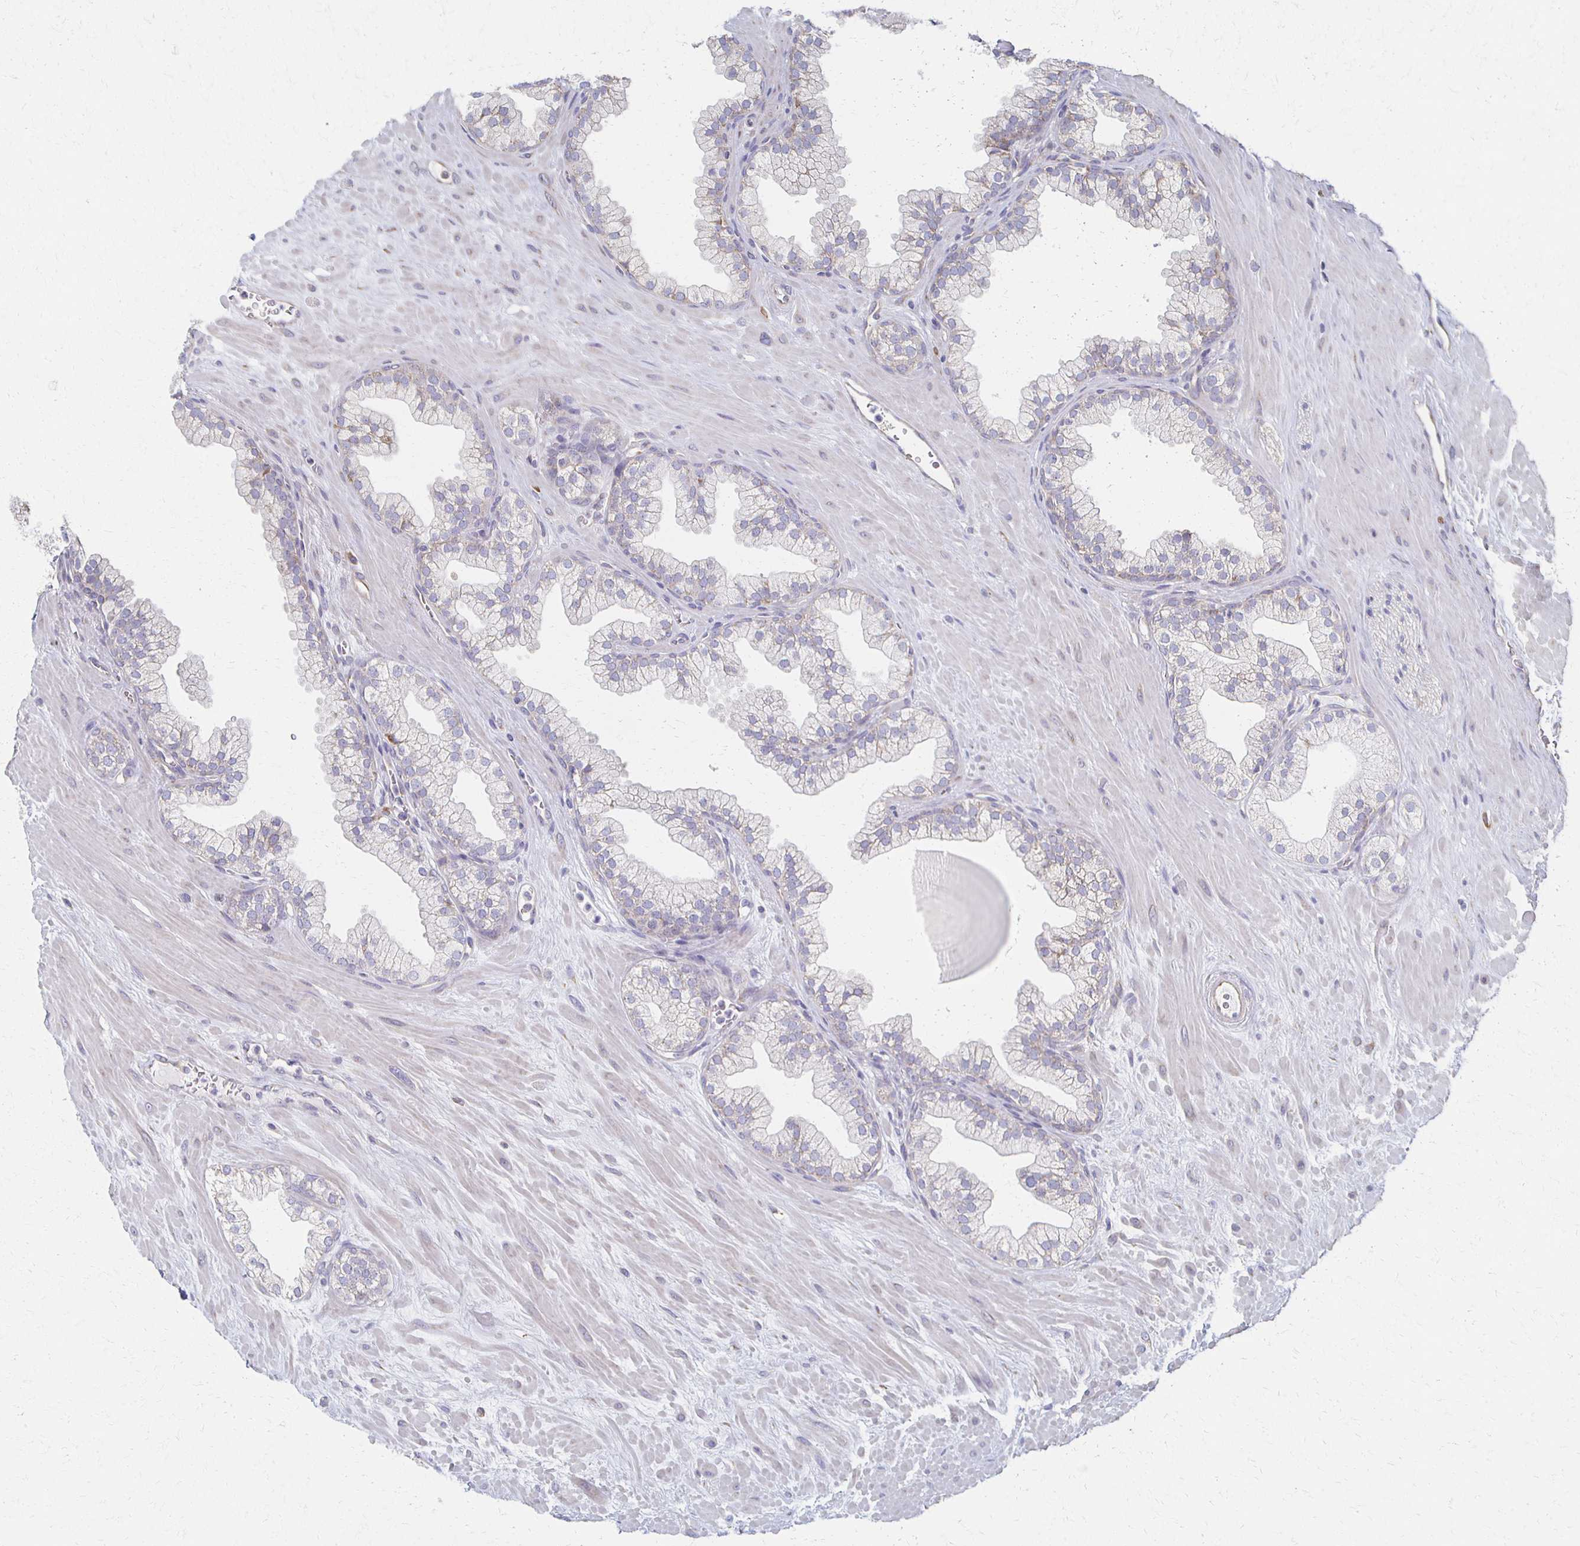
{"staining": {"intensity": "negative", "quantity": "none", "location": "none"}, "tissue": "prostate", "cell_type": "Glandular cells", "image_type": "normal", "snomed": [{"axis": "morphology", "description": "Normal tissue, NOS"}, {"axis": "topography", "description": "Prostate"}, {"axis": "topography", "description": "Peripheral nerve tissue"}], "caption": "This is a image of immunohistochemistry staining of benign prostate, which shows no positivity in glandular cells. Nuclei are stained in blue.", "gene": "ATP1A3", "patient": {"sex": "male", "age": 61}}